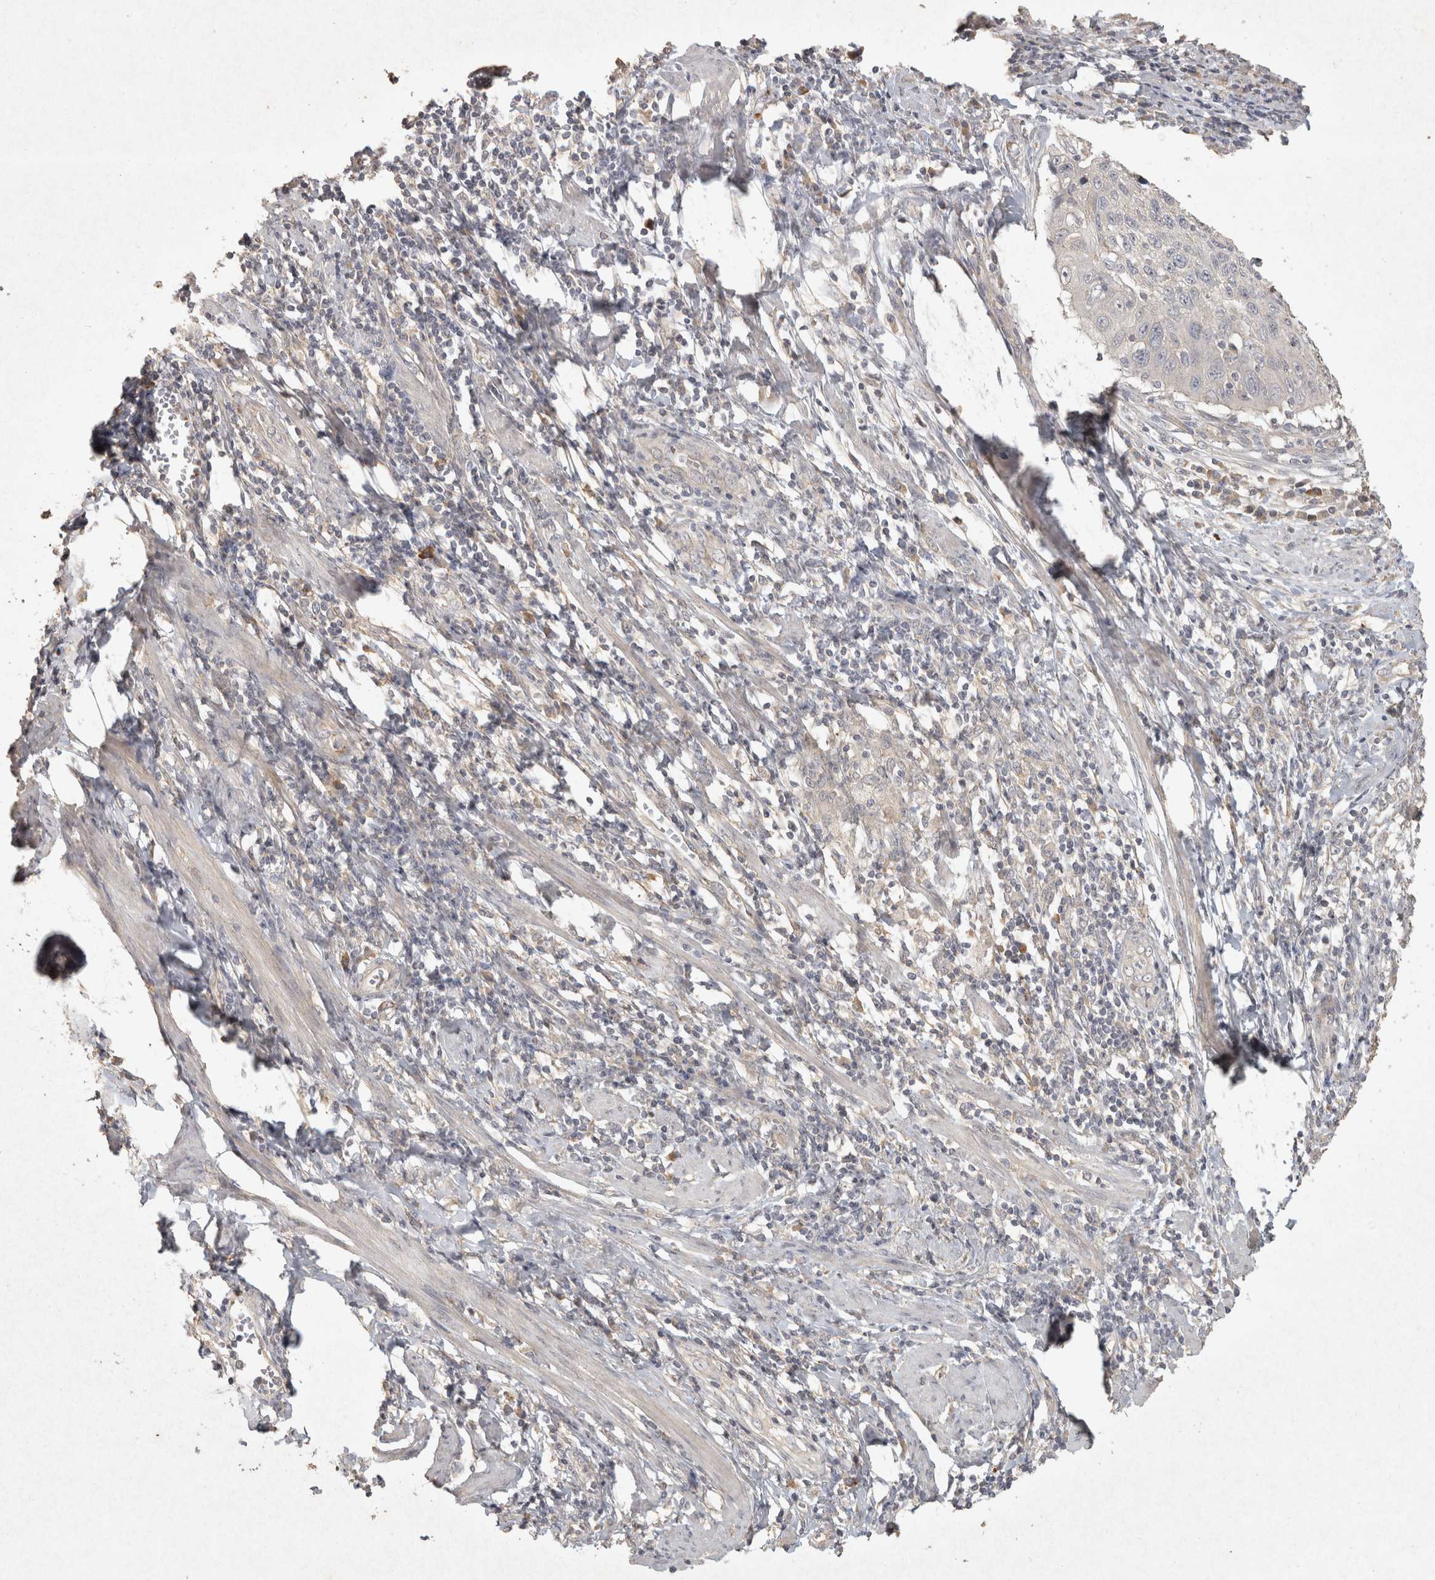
{"staining": {"intensity": "negative", "quantity": "none", "location": "none"}, "tissue": "cervical cancer", "cell_type": "Tumor cells", "image_type": "cancer", "snomed": [{"axis": "morphology", "description": "Squamous cell carcinoma, NOS"}, {"axis": "topography", "description": "Cervix"}], "caption": "Immunohistochemistry (IHC) of squamous cell carcinoma (cervical) displays no positivity in tumor cells.", "gene": "OSTN", "patient": {"sex": "female", "age": 53}}